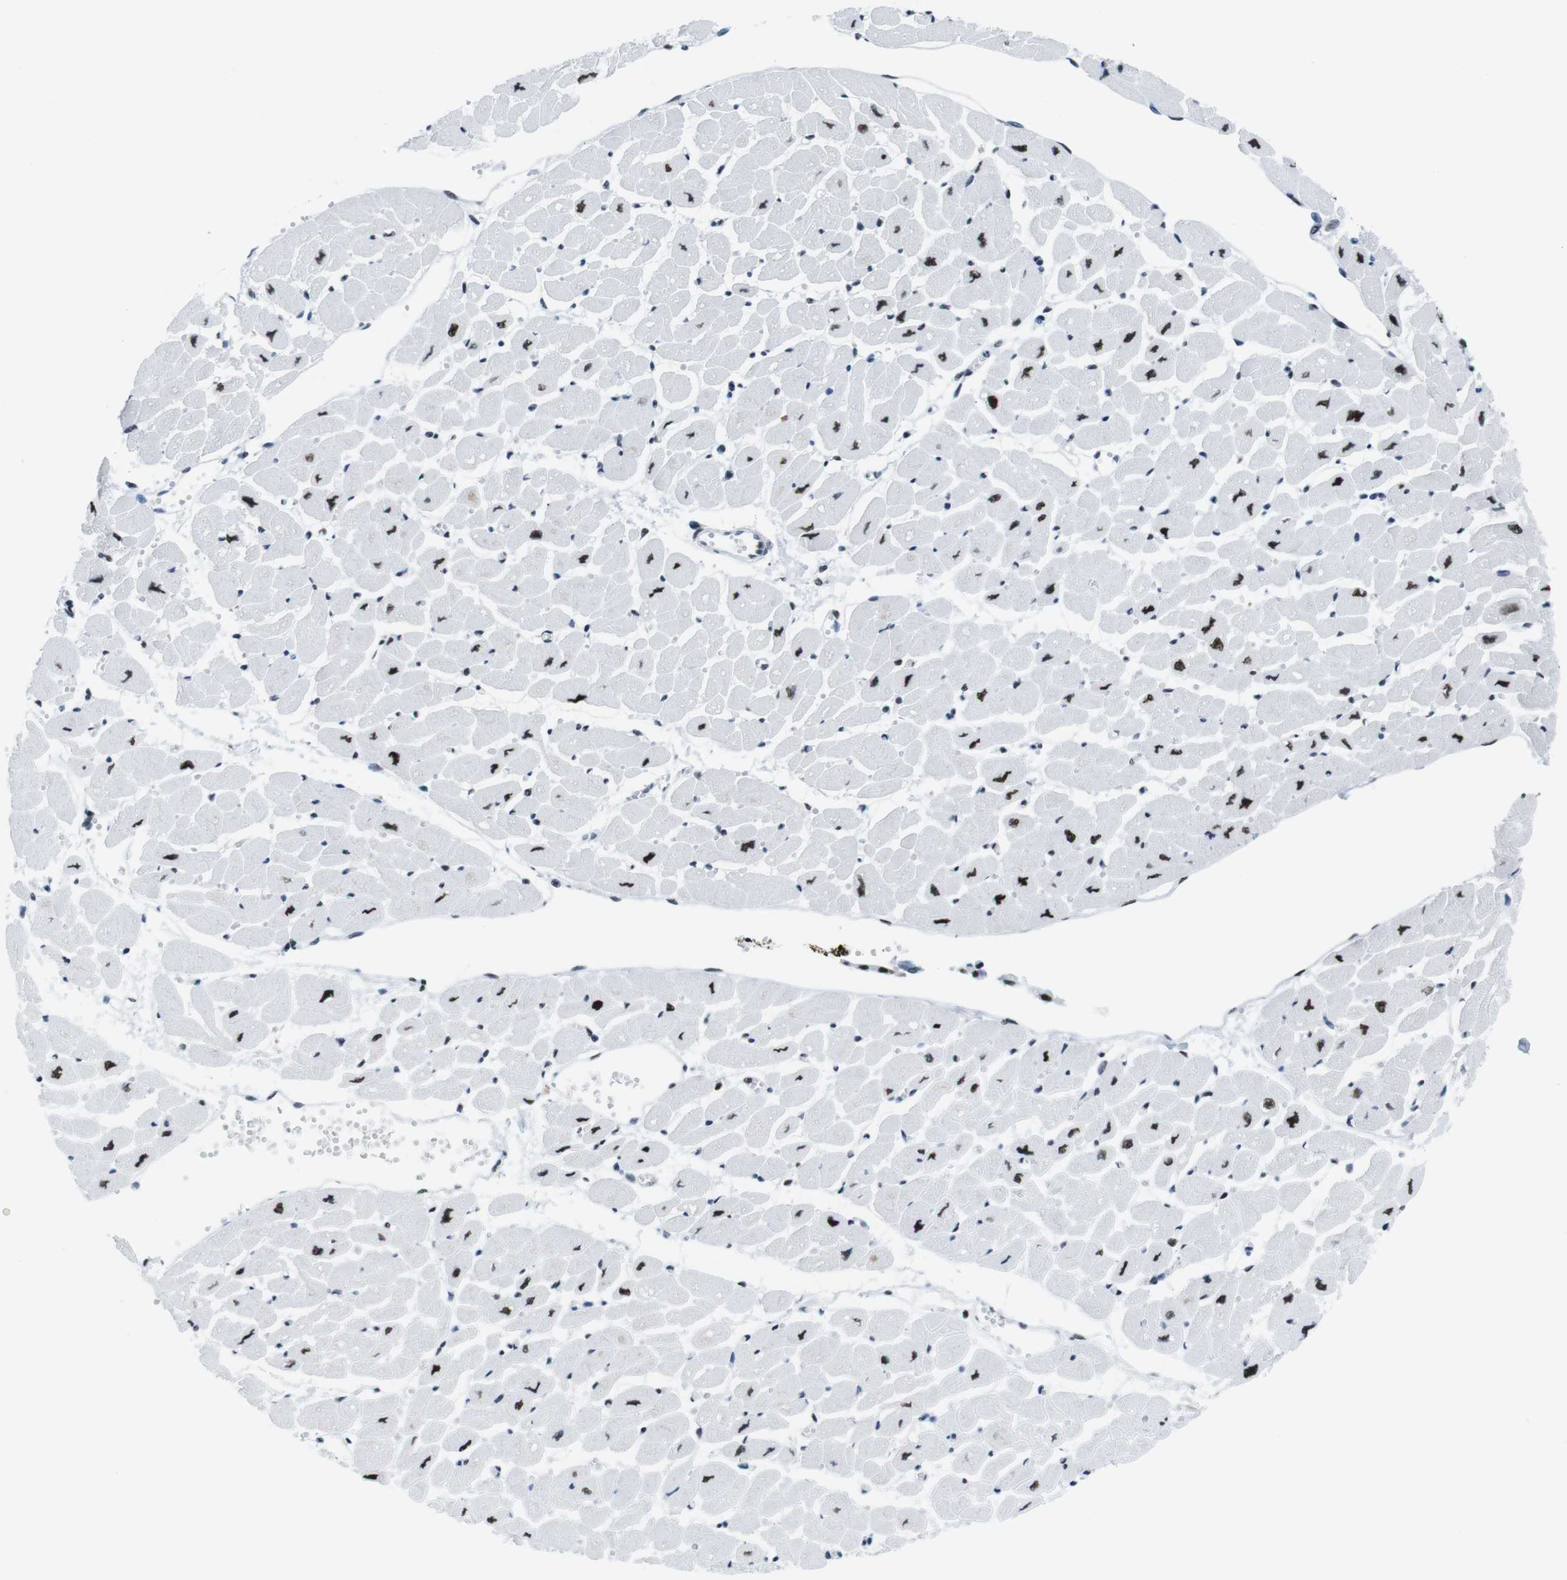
{"staining": {"intensity": "strong", "quantity": ">75%", "location": "nuclear"}, "tissue": "heart muscle", "cell_type": "Cardiomyocytes", "image_type": "normal", "snomed": [{"axis": "morphology", "description": "Normal tissue, NOS"}, {"axis": "topography", "description": "Heart"}], "caption": "Cardiomyocytes show high levels of strong nuclear expression in approximately >75% of cells in benign human heart muscle. The protein is shown in brown color, while the nuclei are stained blue.", "gene": "CITED2", "patient": {"sex": "female", "age": 54}}